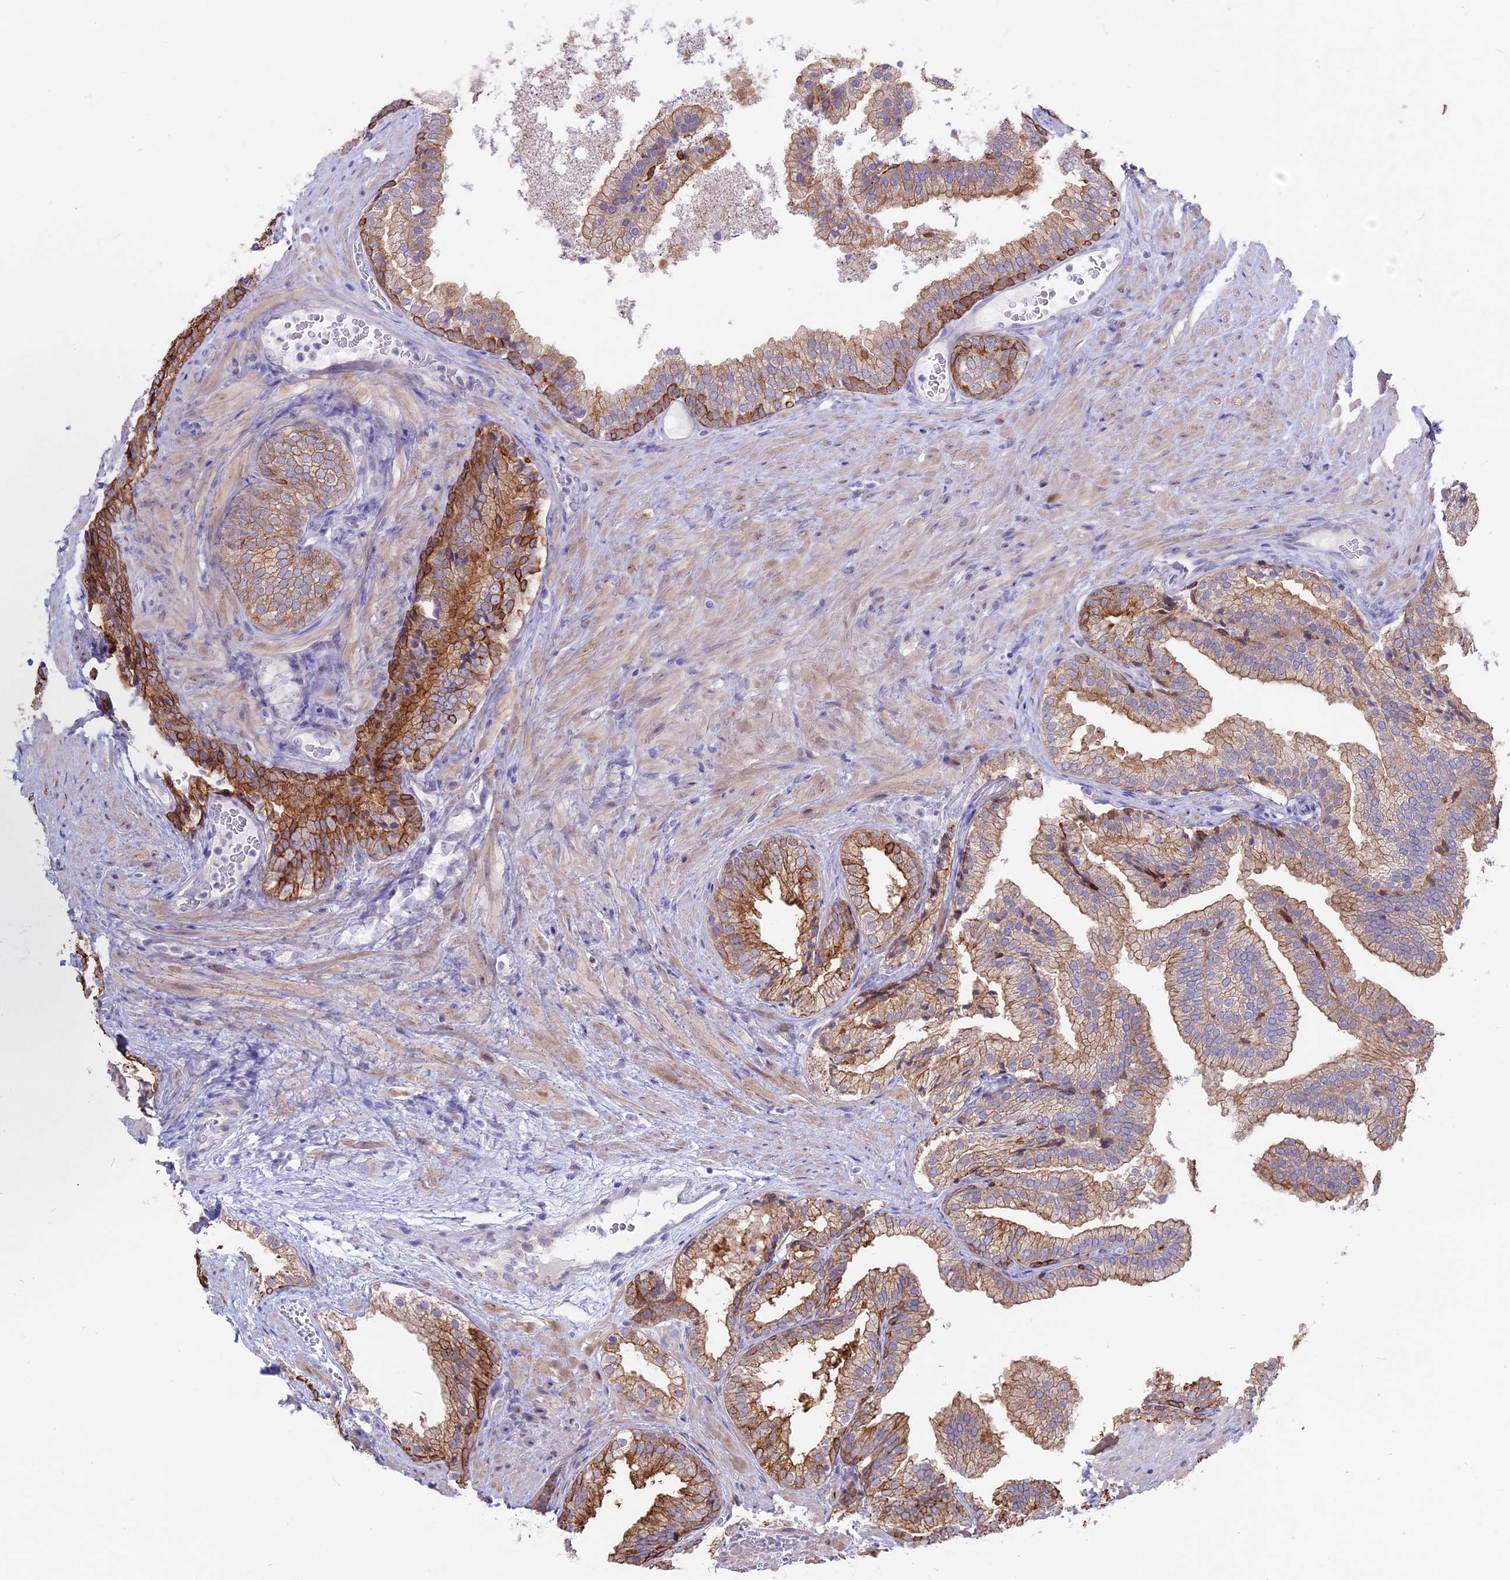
{"staining": {"intensity": "moderate", "quantity": "25%-75%", "location": "cytoplasmic/membranous"}, "tissue": "prostate", "cell_type": "Glandular cells", "image_type": "normal", "snomed": [{"axis": "morphology", "description": "Normal tissue, NOS"}, {"axis": "topography", "description": "Prostate"}], "caption": "Human prostate stained for a protein (brown) displays moderate cytoplasmic/membranous positive positivity in about 25%-75% of glandular cells.", "gene": "MYO5B", "patient": {"sex": "male", "age": 76}}